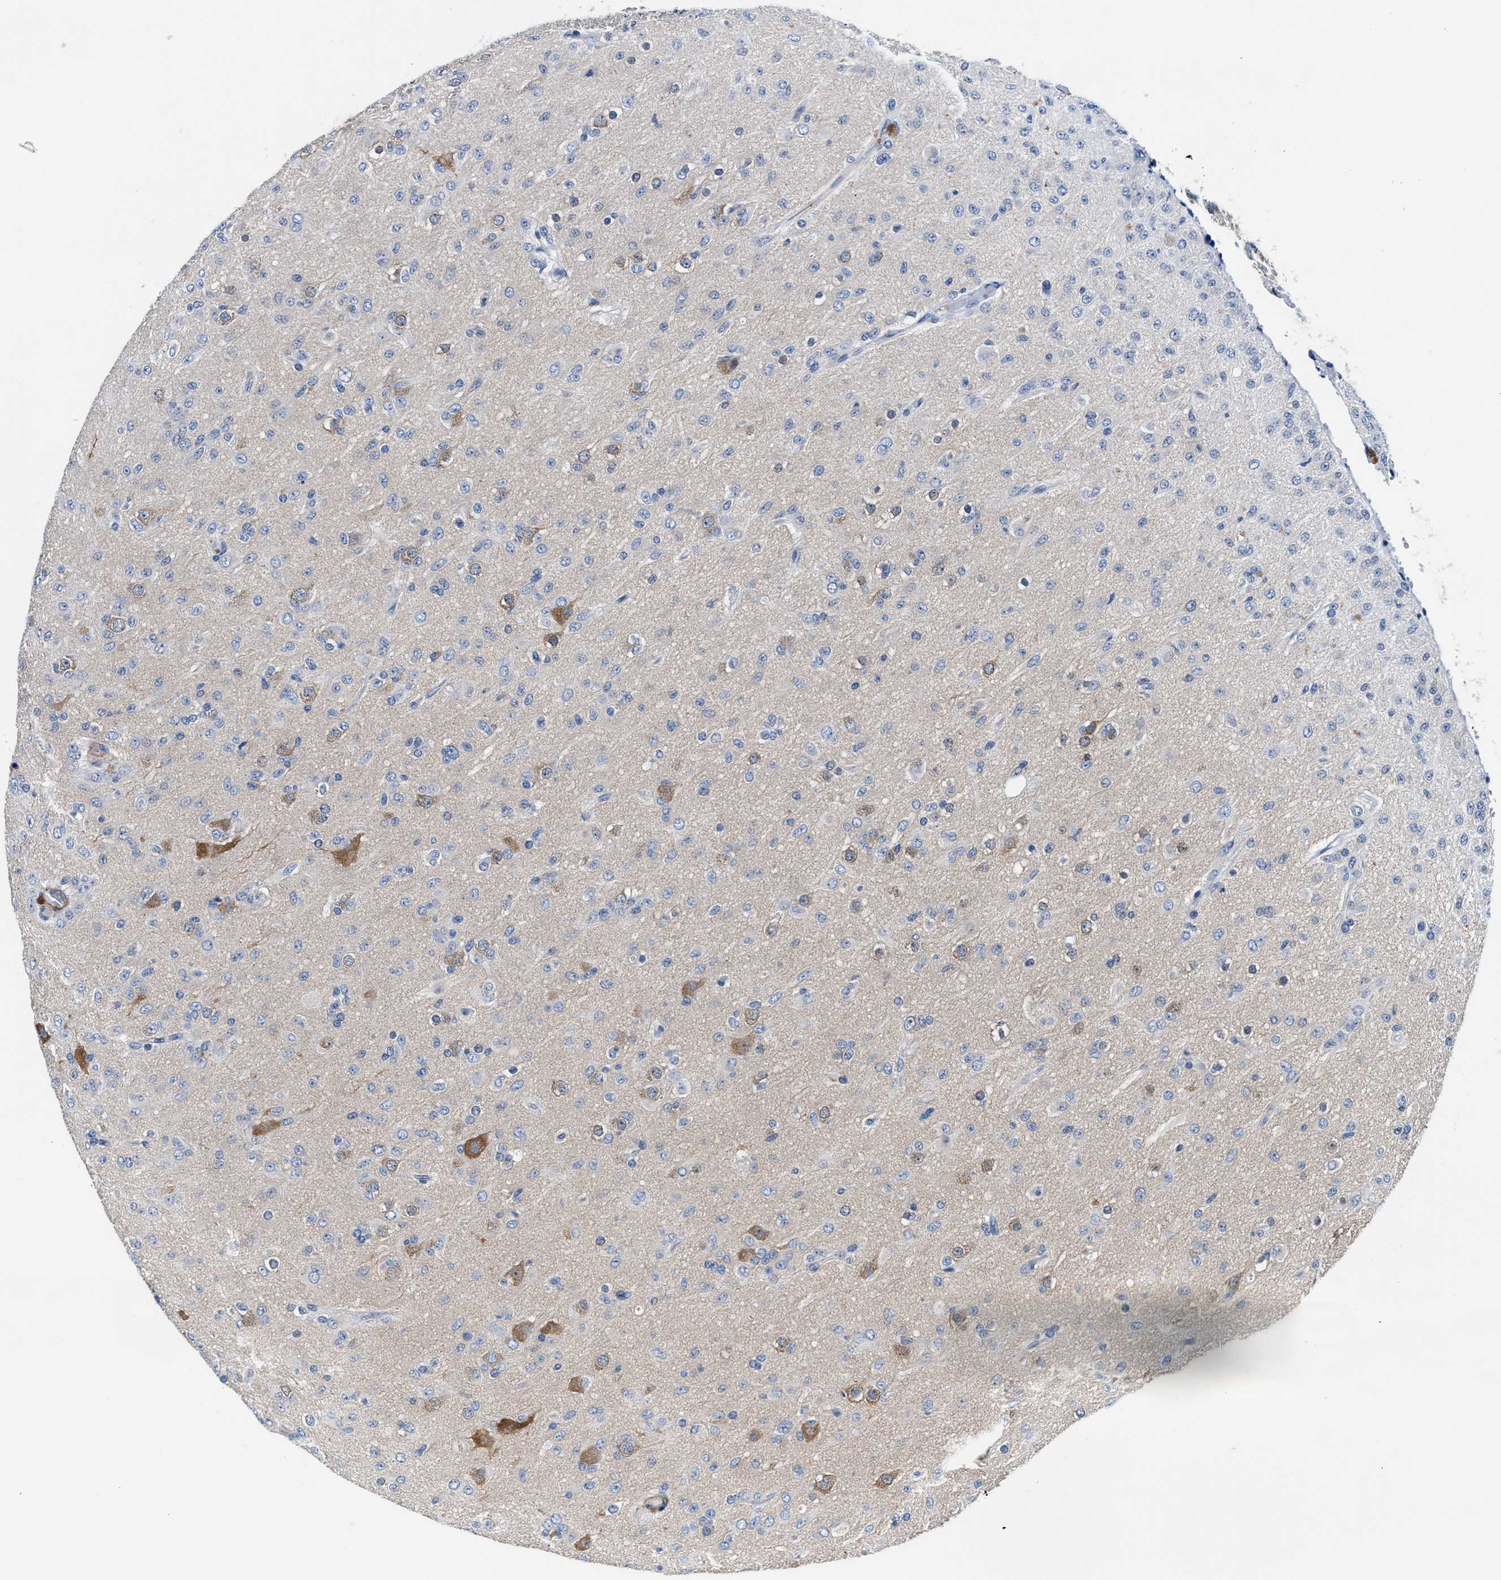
{"staining": {"intensity": "weak", "quantity": "<25%", "location": "cytoplasmic/membranous"}, "tissue": "glioma", "cell_type": "Tumor cells", "image_type": "cancer", "snomed": [{"axis": "morphology", "description": "Glioma, malignant, Low grade"}, {"axis": "topography", "description": "Brain"}], "caption": "DAB (3,3'-diaminobenzidine) immunohistochemical staining of human glioma reveals no significant staining in tumor cells.", "gene": "PARG", "patient": {"sex": "male", "age": 65}}